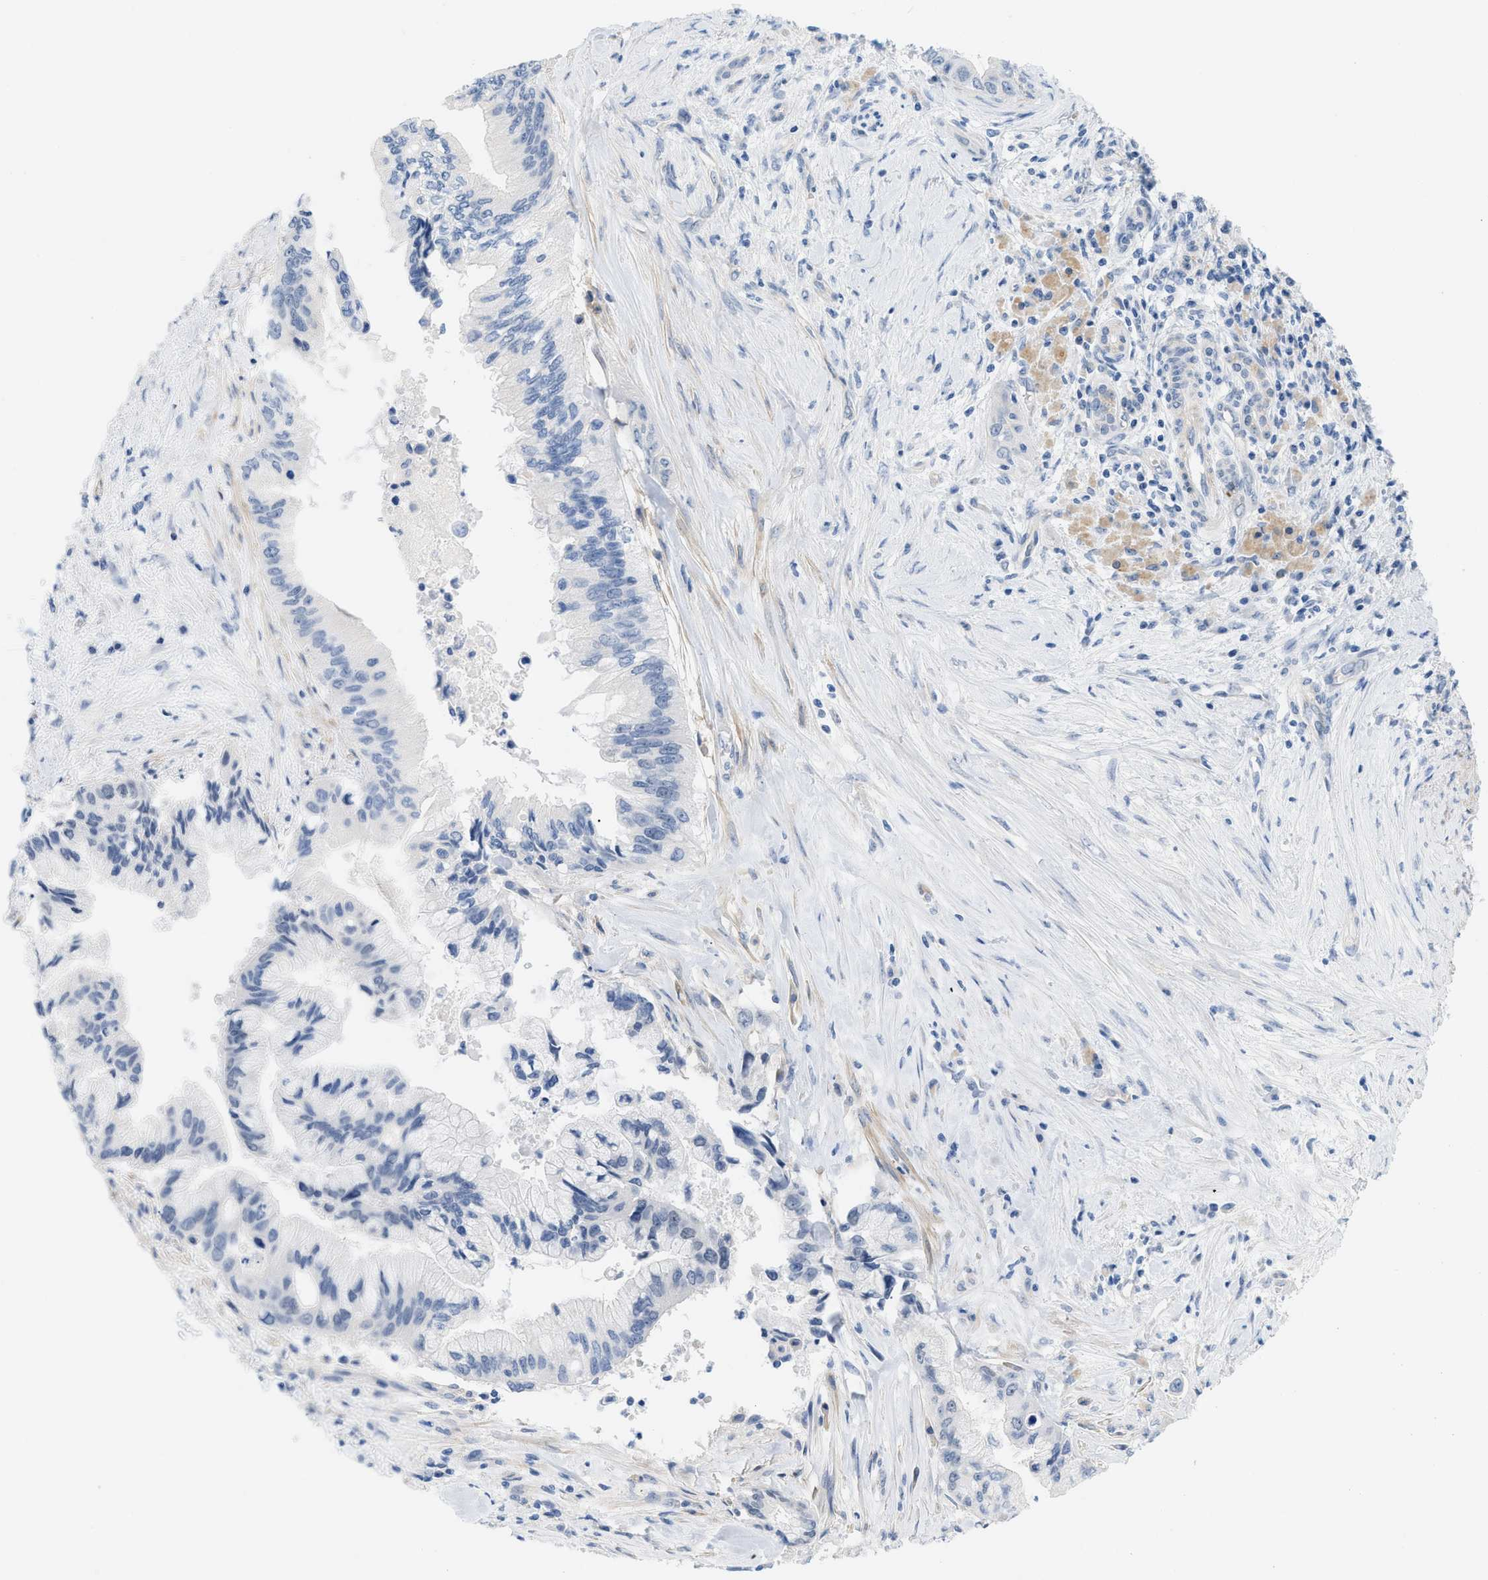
{"staining": {"intensity": "negative", "quantity": "none", "location": "none"}, "tissue": "pancreatic cancer", "cell_type": "Tumor cells", "image_type": "cancer", "snomed": [{"axis": "morphology", "description": "Adenocarcinoma, NOS"}, {"axis": "topography", "description": "Pancreas"}], "caption": "DAB immunohistochemical staining of pancreatic adenocarcinoma displays no significant expression in tumor cells. (DAB (3,3'-diaminobenzidine) immunohistochemistry, high magnification).", "gene": "HLTF", "patient": {"sex": "female", "age": 73}}